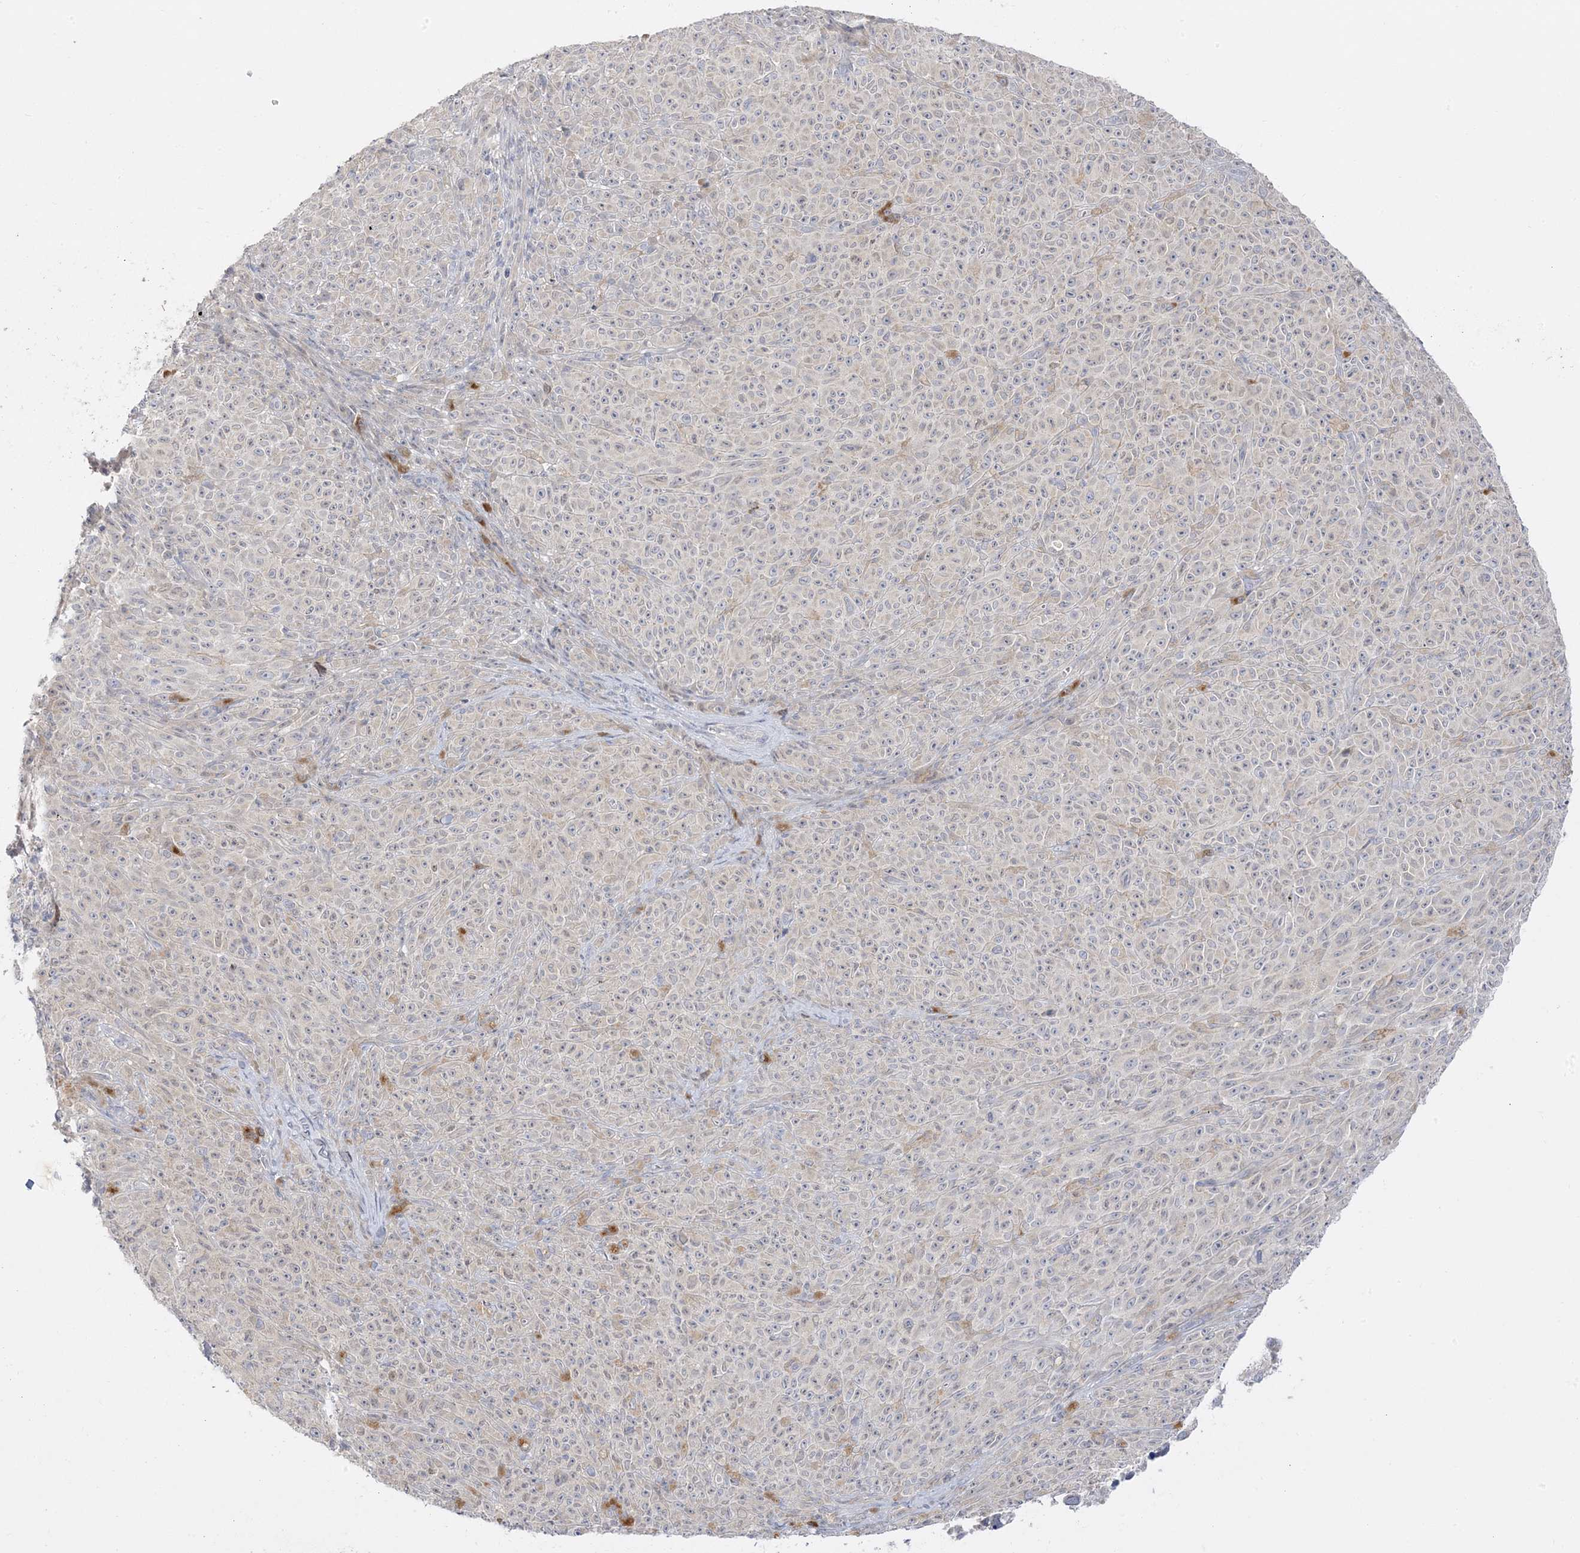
{"staining": {"intensity": "negative", "quantity": "none", "location": "none"}, "tissue": "melanoma", "cell_type": "Tumor cells", "image_type": "cancer", "snomed": [{"axis": "morphology", "description": "Malignant melanoma, NOS"}, {"axis": "topography", "description": "Skin"}], "caption": "This is an immunohistochemistry micrograph of human melanoma. There is no positivity in tumor cells.", "gene": "C2CD2", "patient": {"sex": "female", "age": 82}}